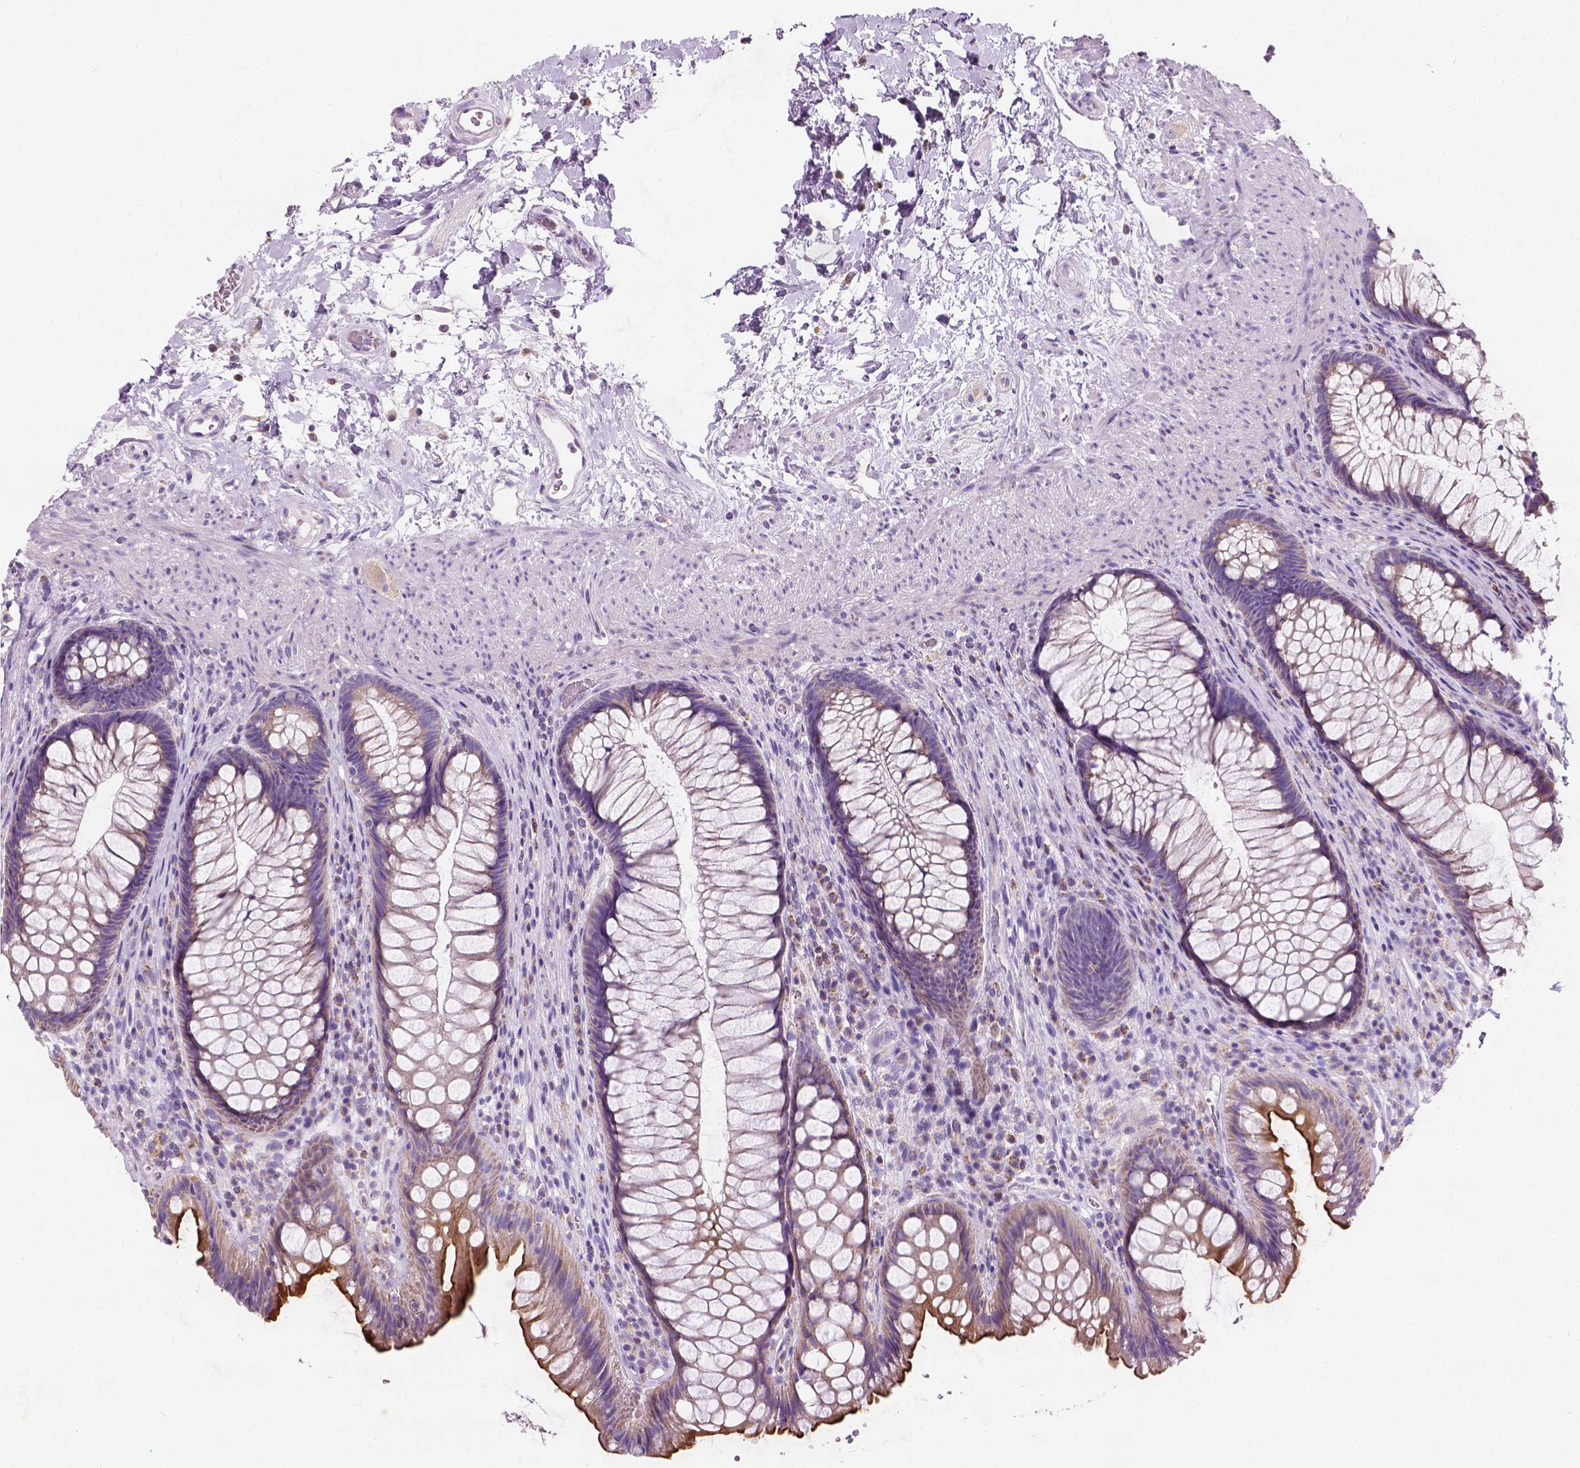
{"staining": {"intensity": "moderate", "quantity": "25%-75%", "location": "cytoplasmic/membranous"}, "tissue": "rectum", "cell_type": "Glandular cells", "image_type": "normal", "snomed": [{"axis": "morphology", "description": "Normal tissue, NOS"}, {"axis": "topography", "description": "Smooth muscle"}, {"axis": "topography", "description": "Rectum"}], "caption": "The photomicrograph displays a brown stain indicating the presence of a protein in the cytoplasmic/membranous of glandular cells in rectum.", "gene": "CHODL", "patient": {"sex": "male", "age": 53}}